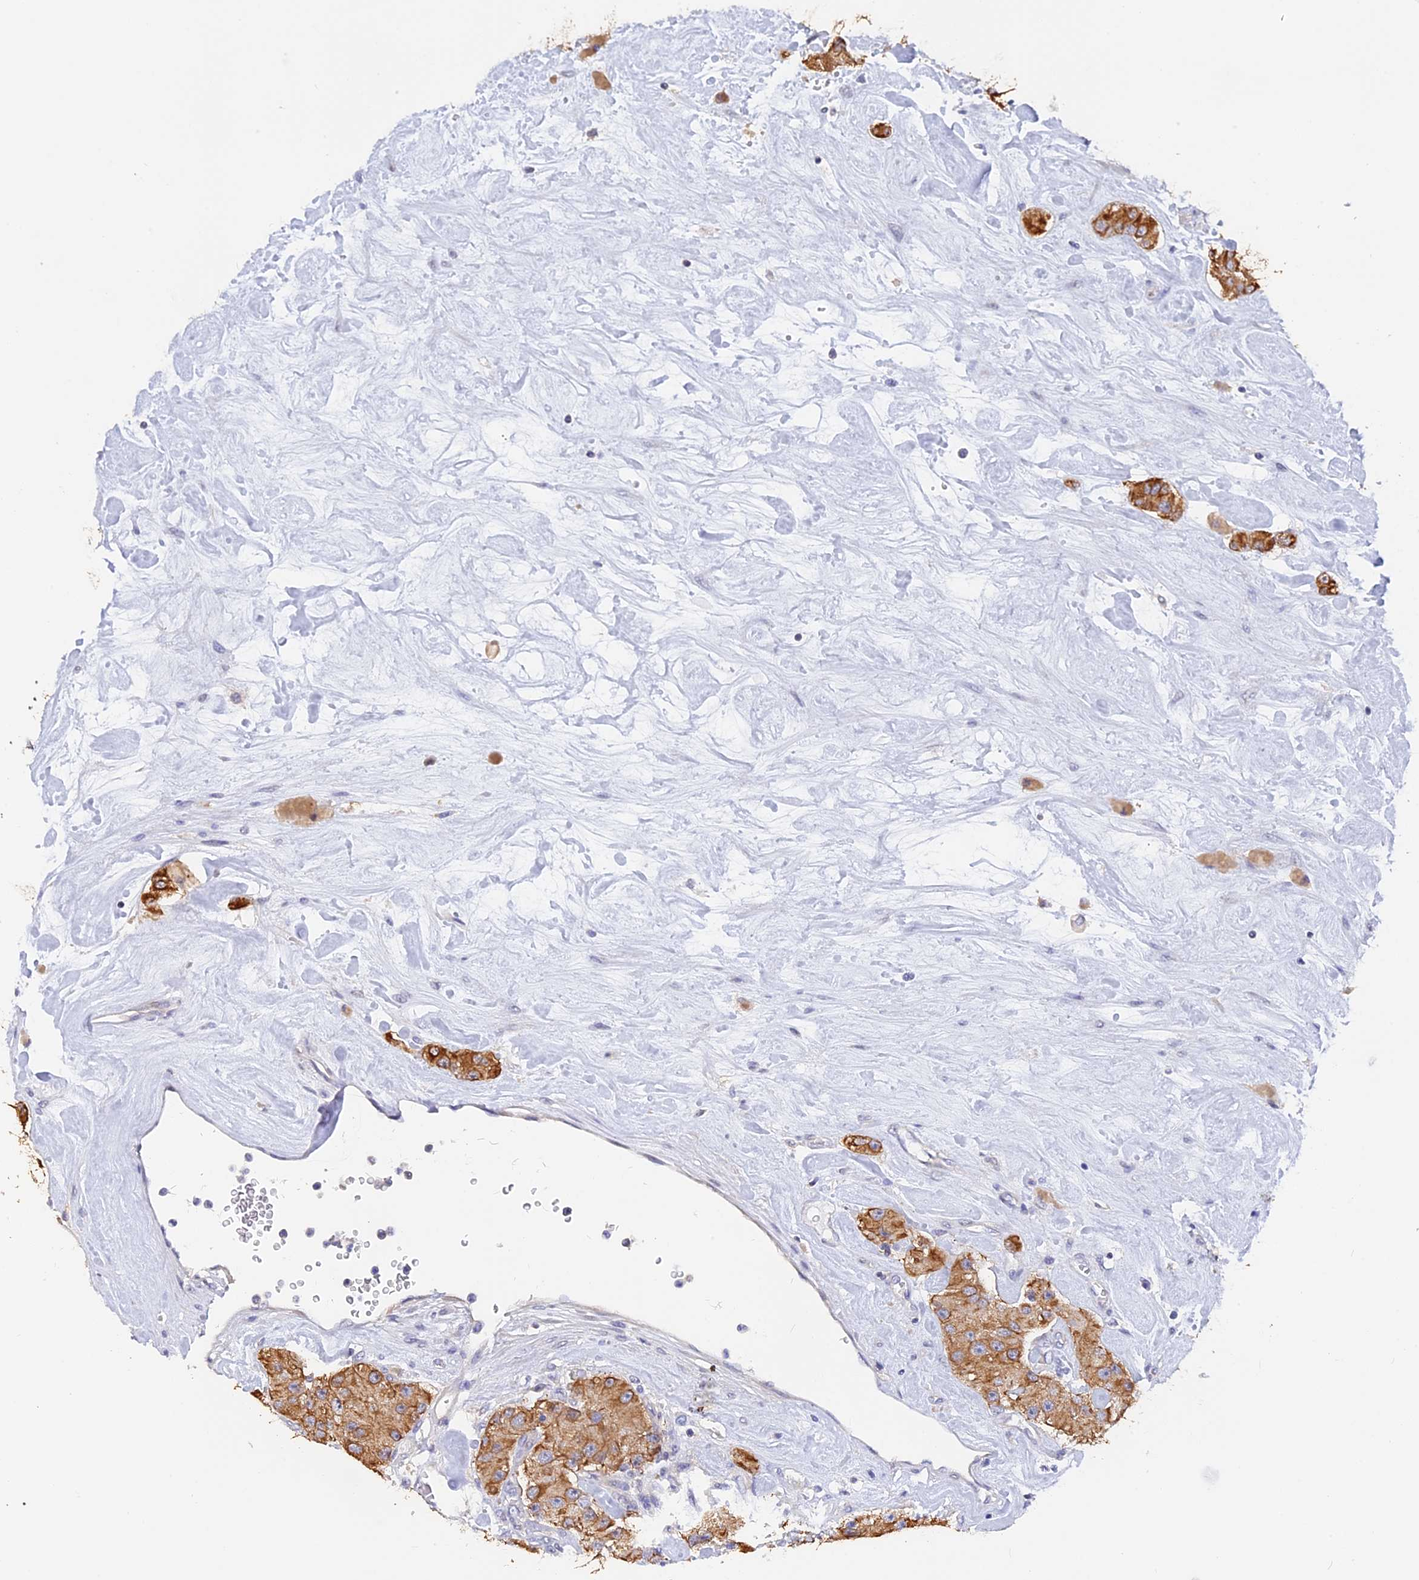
{"staining": {"intensity": "moderate", "quantity": ">75%", "location": "cytoplasmic/membranous"}, "tissue": "carcinoid", "cell_type": "Tumor cells", "image_type": "cancer", "snomed": [{"axis": "morphology", "description": "Carcinoid, malignant, NOS"}, {"axis": "topography", "description": "Pancreas"}], "caption": "The immunohistochemical stain highlights moderate cytoplasmic/membranous staining in tumor cells of carcinoid tissue. The protein is stained brown, and the nuclei are stained in blue (DAB IHC with brightfield microscopy, high magnification).", "gene": "STUB1", "patient": {"sex": "male", "age": 41}}